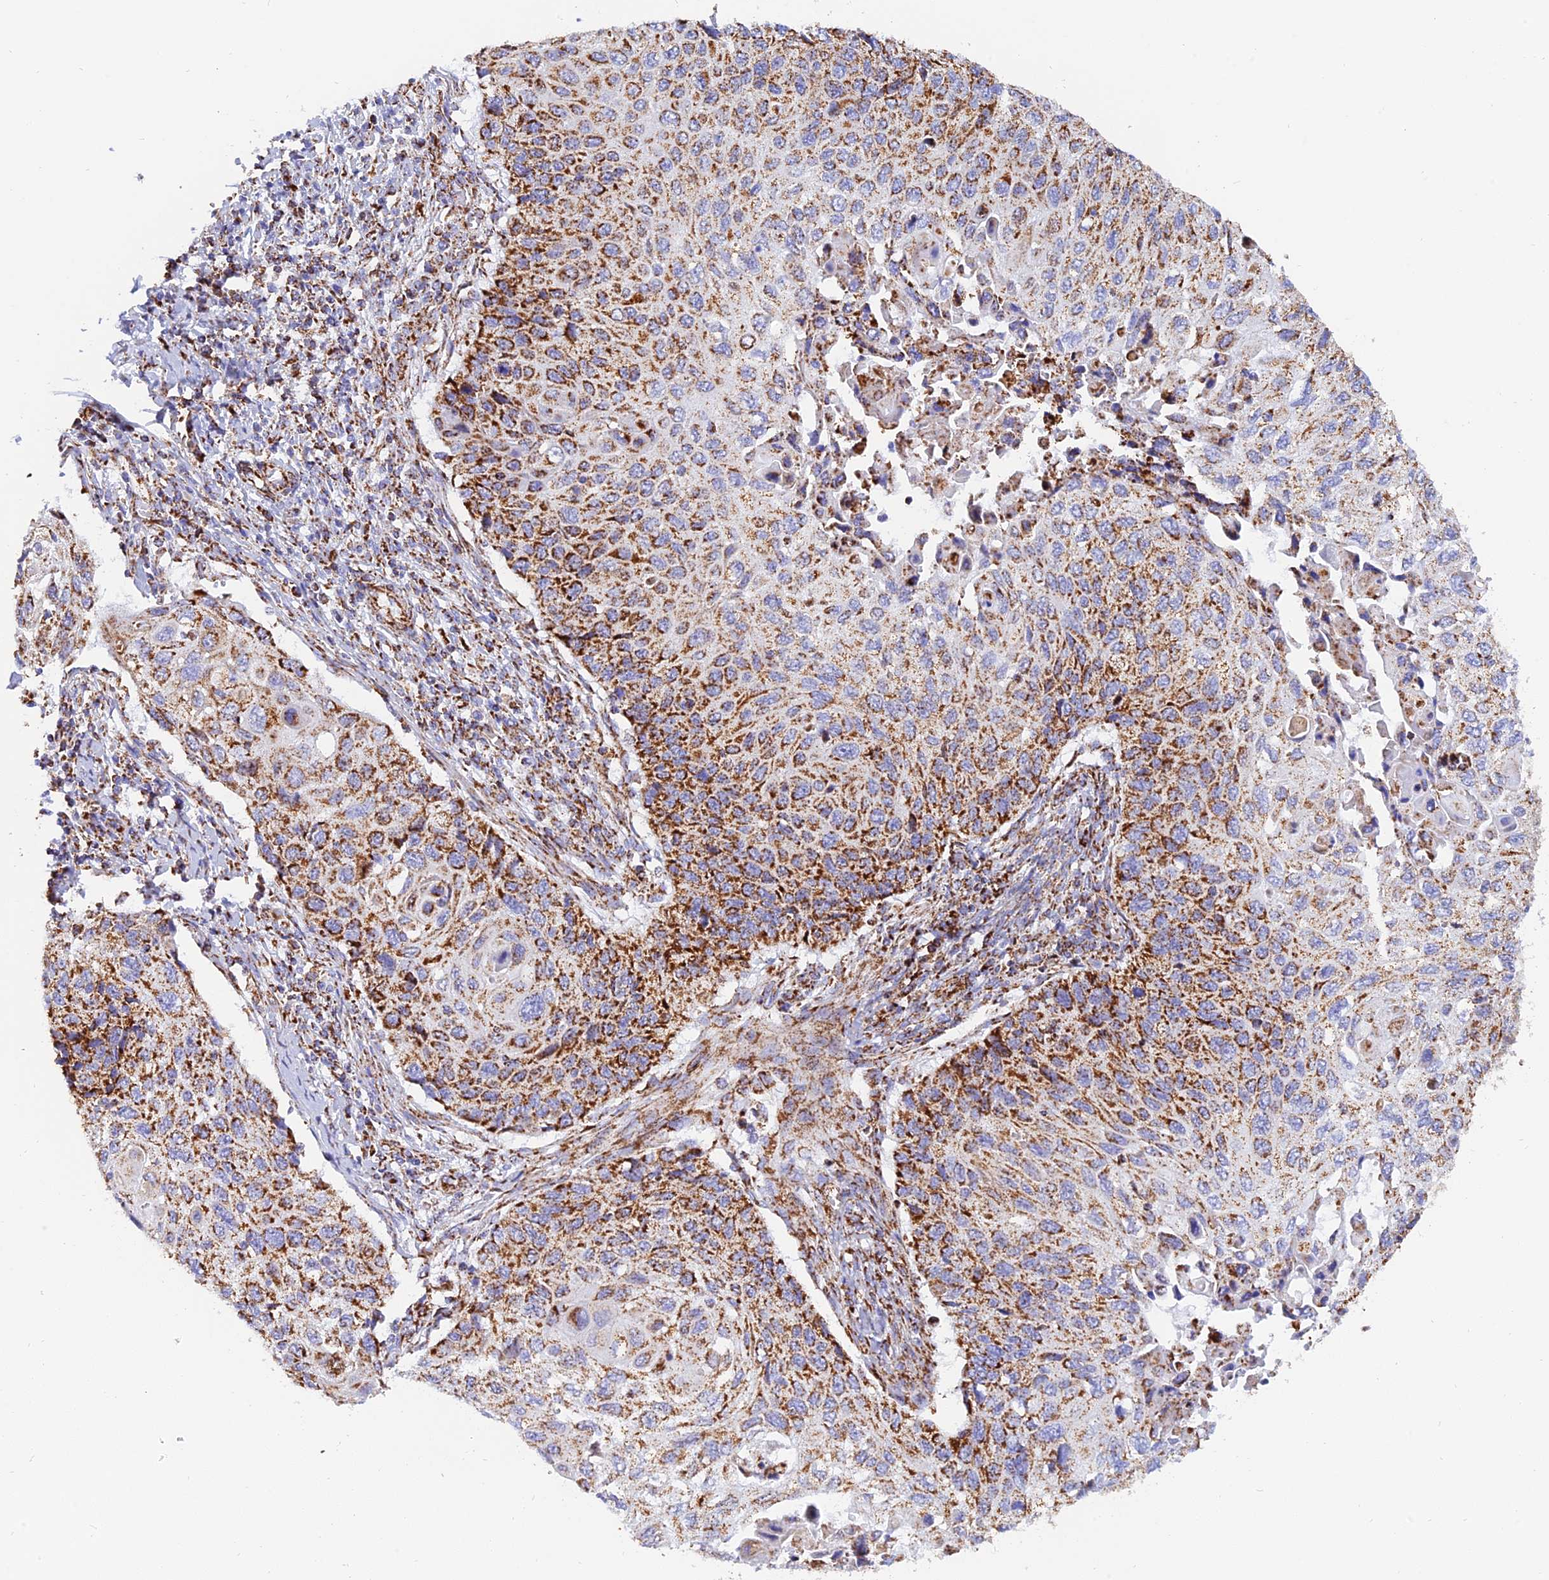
{"staining": {"intensity": "strong", "quantity": "25%-75%", "location": "cytoplasmic/membranous"}, "tissue": "cervical cancer", "cell_type": "Tumor cells", "image_type": "cancer", "snomed": [{"axis": "morphology", "description": "Squamous cell carcinoma, NOS"}, {"axis": "topography", "description": "Cervix"}], "caption": "There is high levels of strong cytoplasmic/membranous staining in tumor cells of cervical cancer, as demonstrated by immunohistochemical staining (brown color).", "gene": "NDUFB6", "patient": {"sex": "female", "age": 70}}